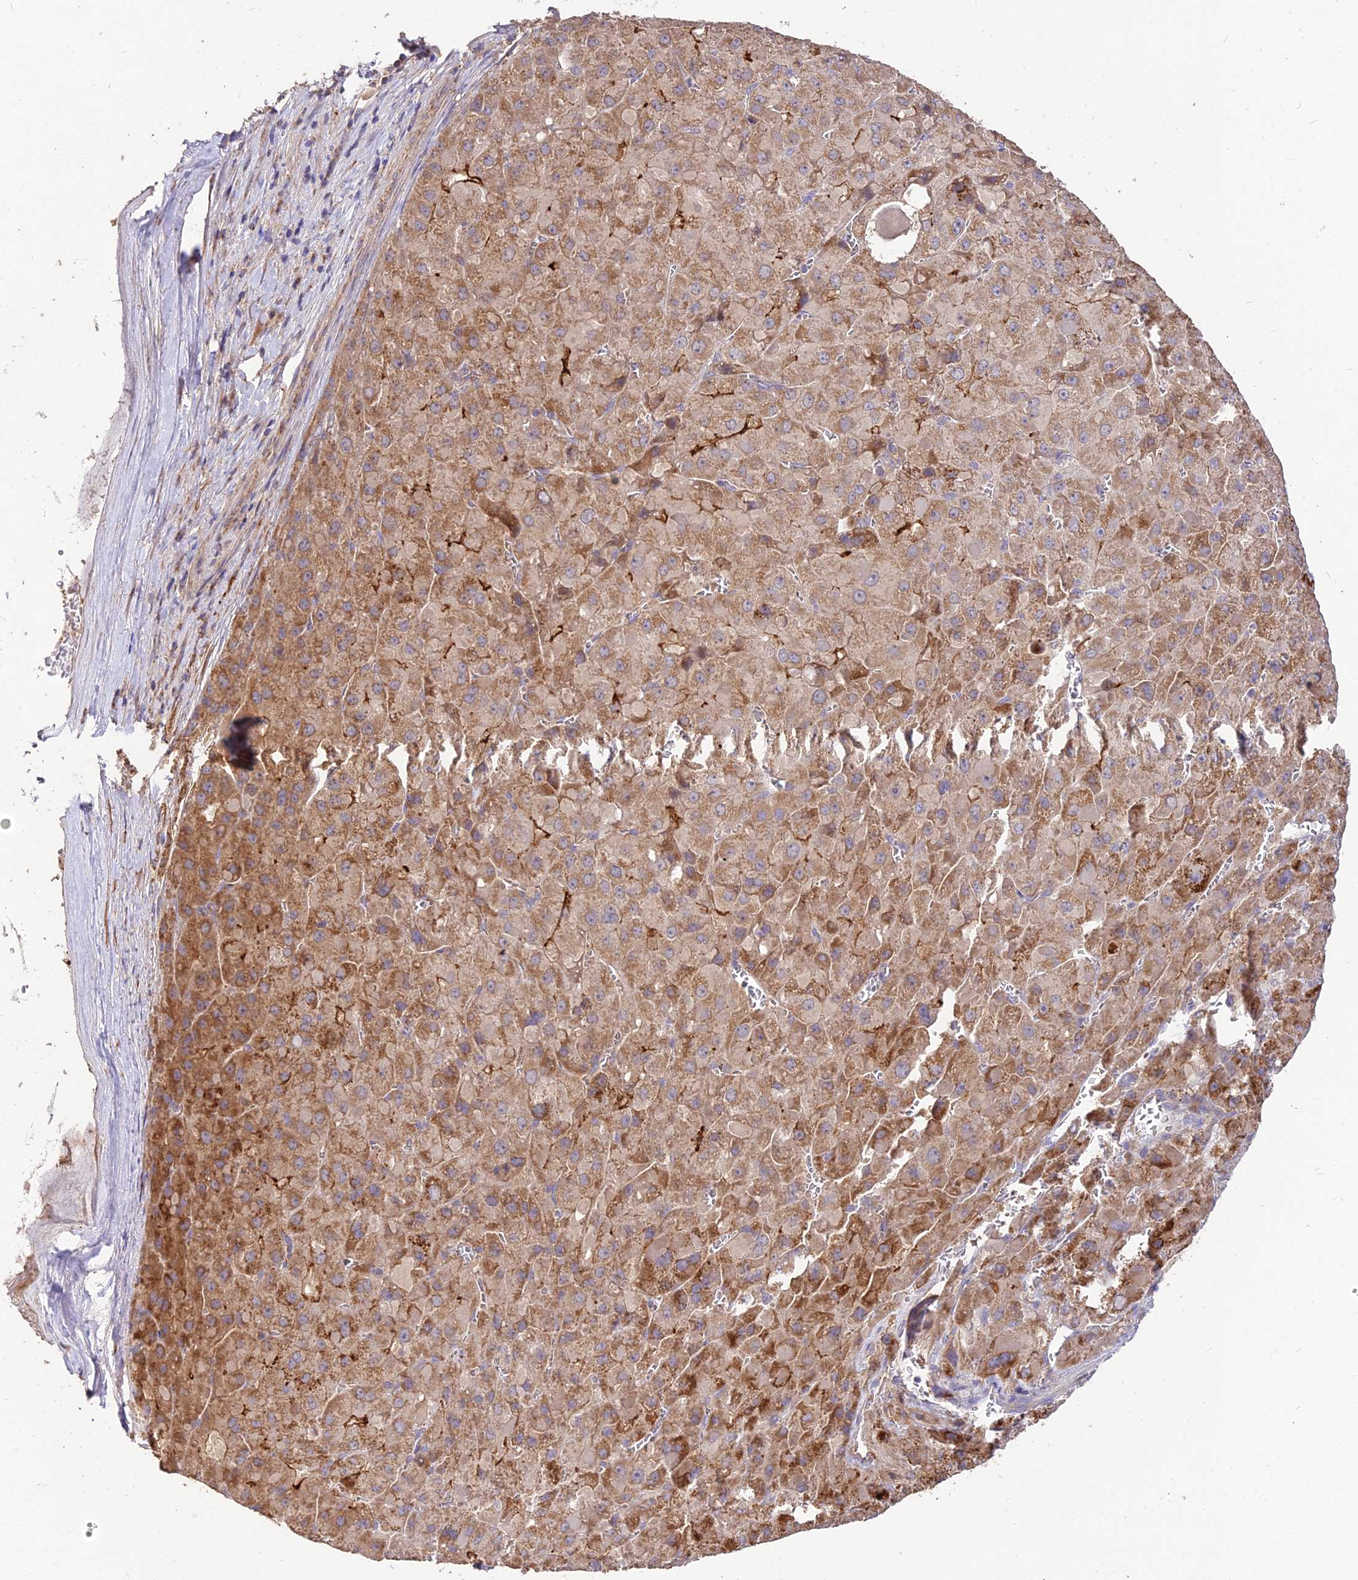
{"staining": {"intensity": "strong", "quantity": "25%-75%", "location": "cytoplasmic/membranous"}, "tissue": "liver cancer", "cell_type": "Tumor cells", "image_type": "cancer", "snomed": [{"axis": "morphology", "description": "Carcinoma, Hepatocellular, NOS"}, {"axis": "topography", "description": "Liver"}], "caption": "Protein positivity by immunohistochemistry reveals strong cytoplasmic/membranous positivity in approximately 25%-75% of tumor cells in liver hepatocellular carcinoma. Immunohistochemistry (ihc) stains the protein in brown and the nuclei are stained blue.", "gene": "SDHD", "patient": {"sex": "female", "age": 73}}